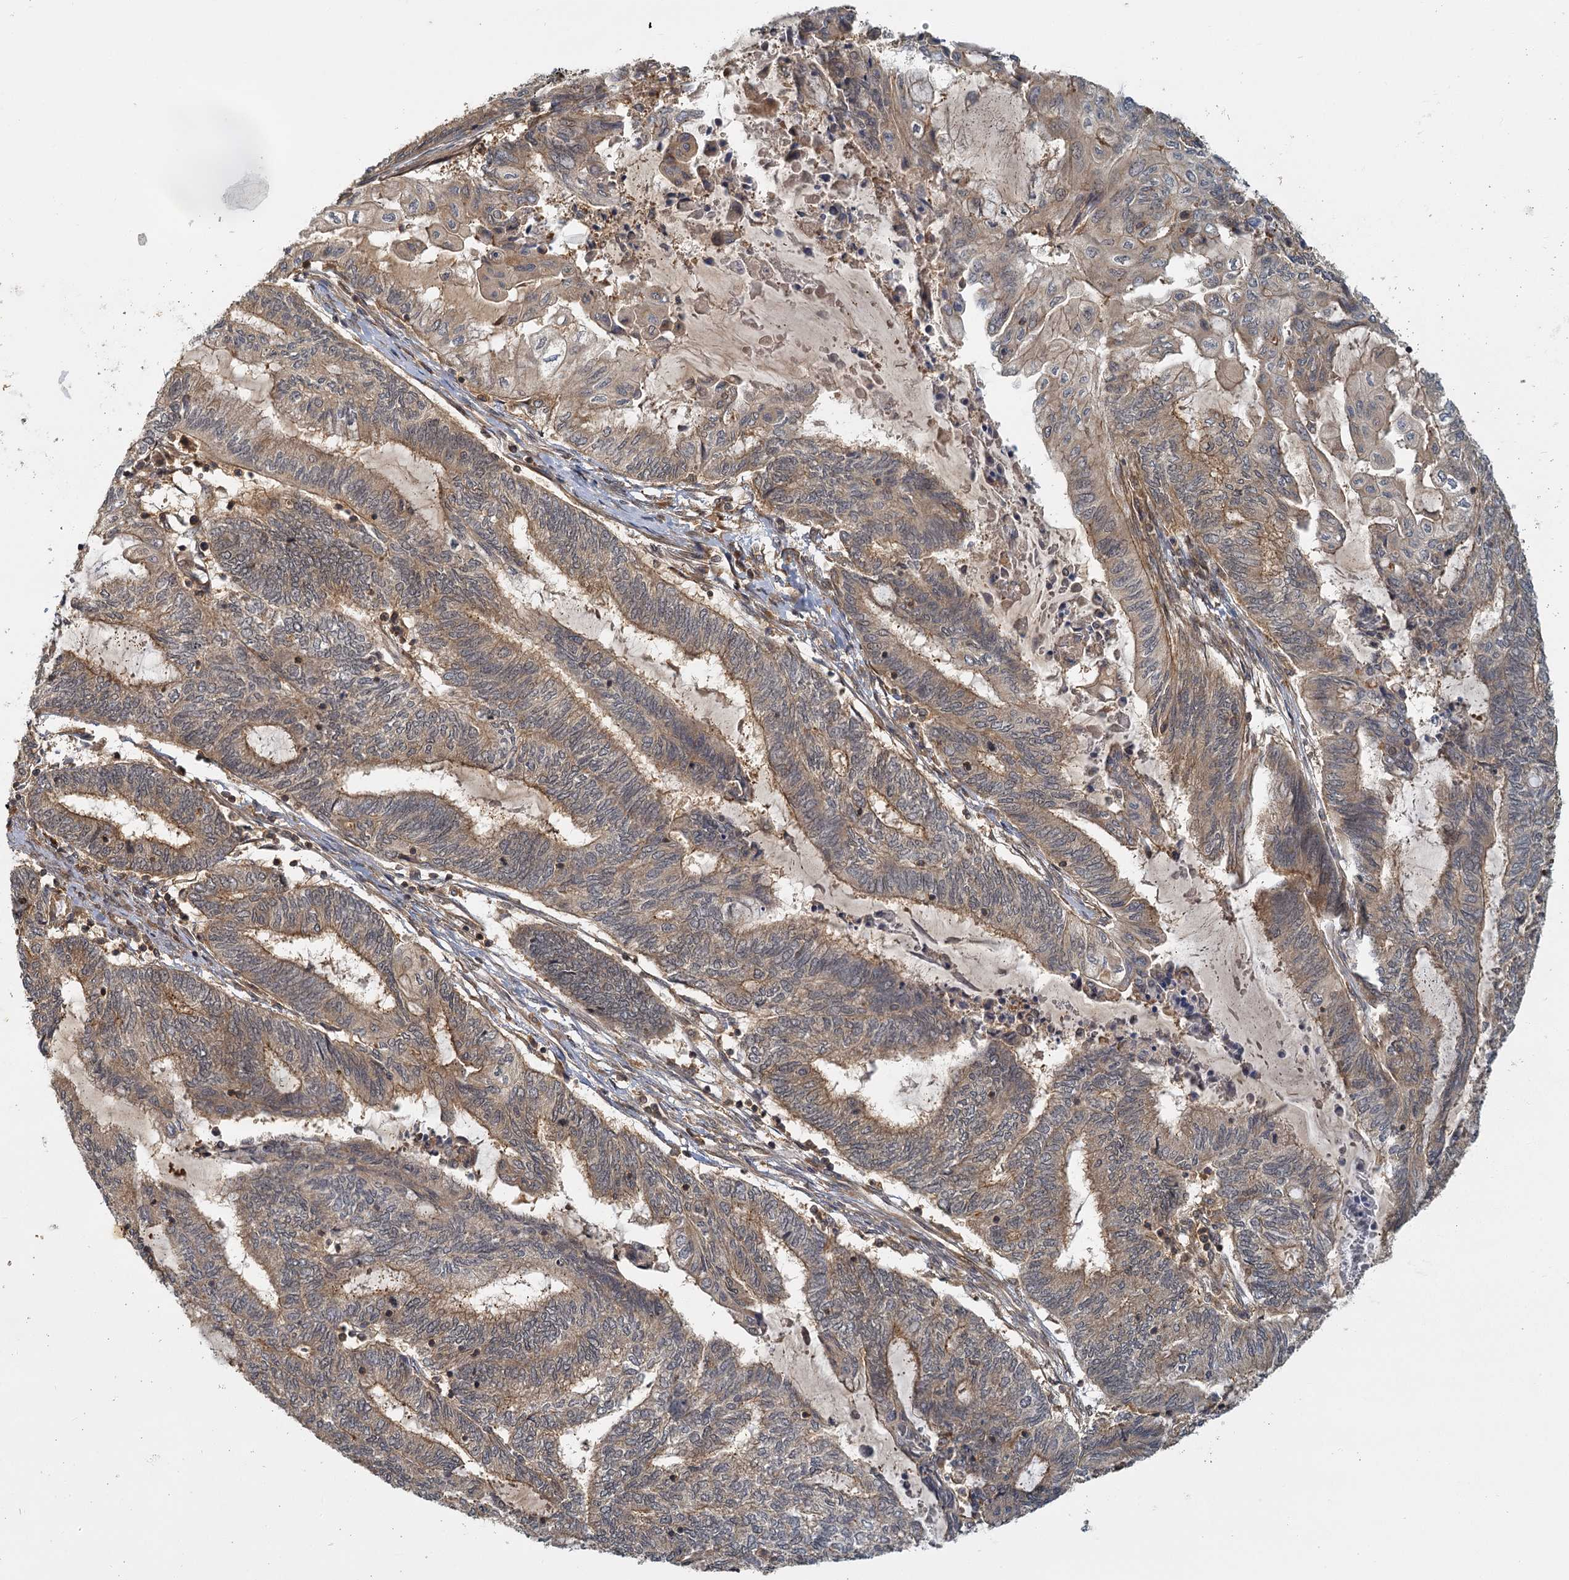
{"staining": {"intensity": "moderate", "quantity": "25%-75%", "location": "cytoplasmic/membranous"}, "tissue": "endometrial cancer", "cell_type": "Tumor cells", "image_type": "cancer", "snomed": [{"axis": "morphology", "description": "Adenocarcinoma, NOS"}, {"axis": "topography", "description": "Uterus"}, {"axis": "topography", "description": "Endometrium"}], "caption": "Adenocarcinoma (endometrial) was stained to show a protein in brown. There is medium levels of moderate cytoplasmic/membranous staining in approximately 25%-75% of tumor cells.", "gene": "ZNF549", "patient": {"sex": "female", "age": 70}}